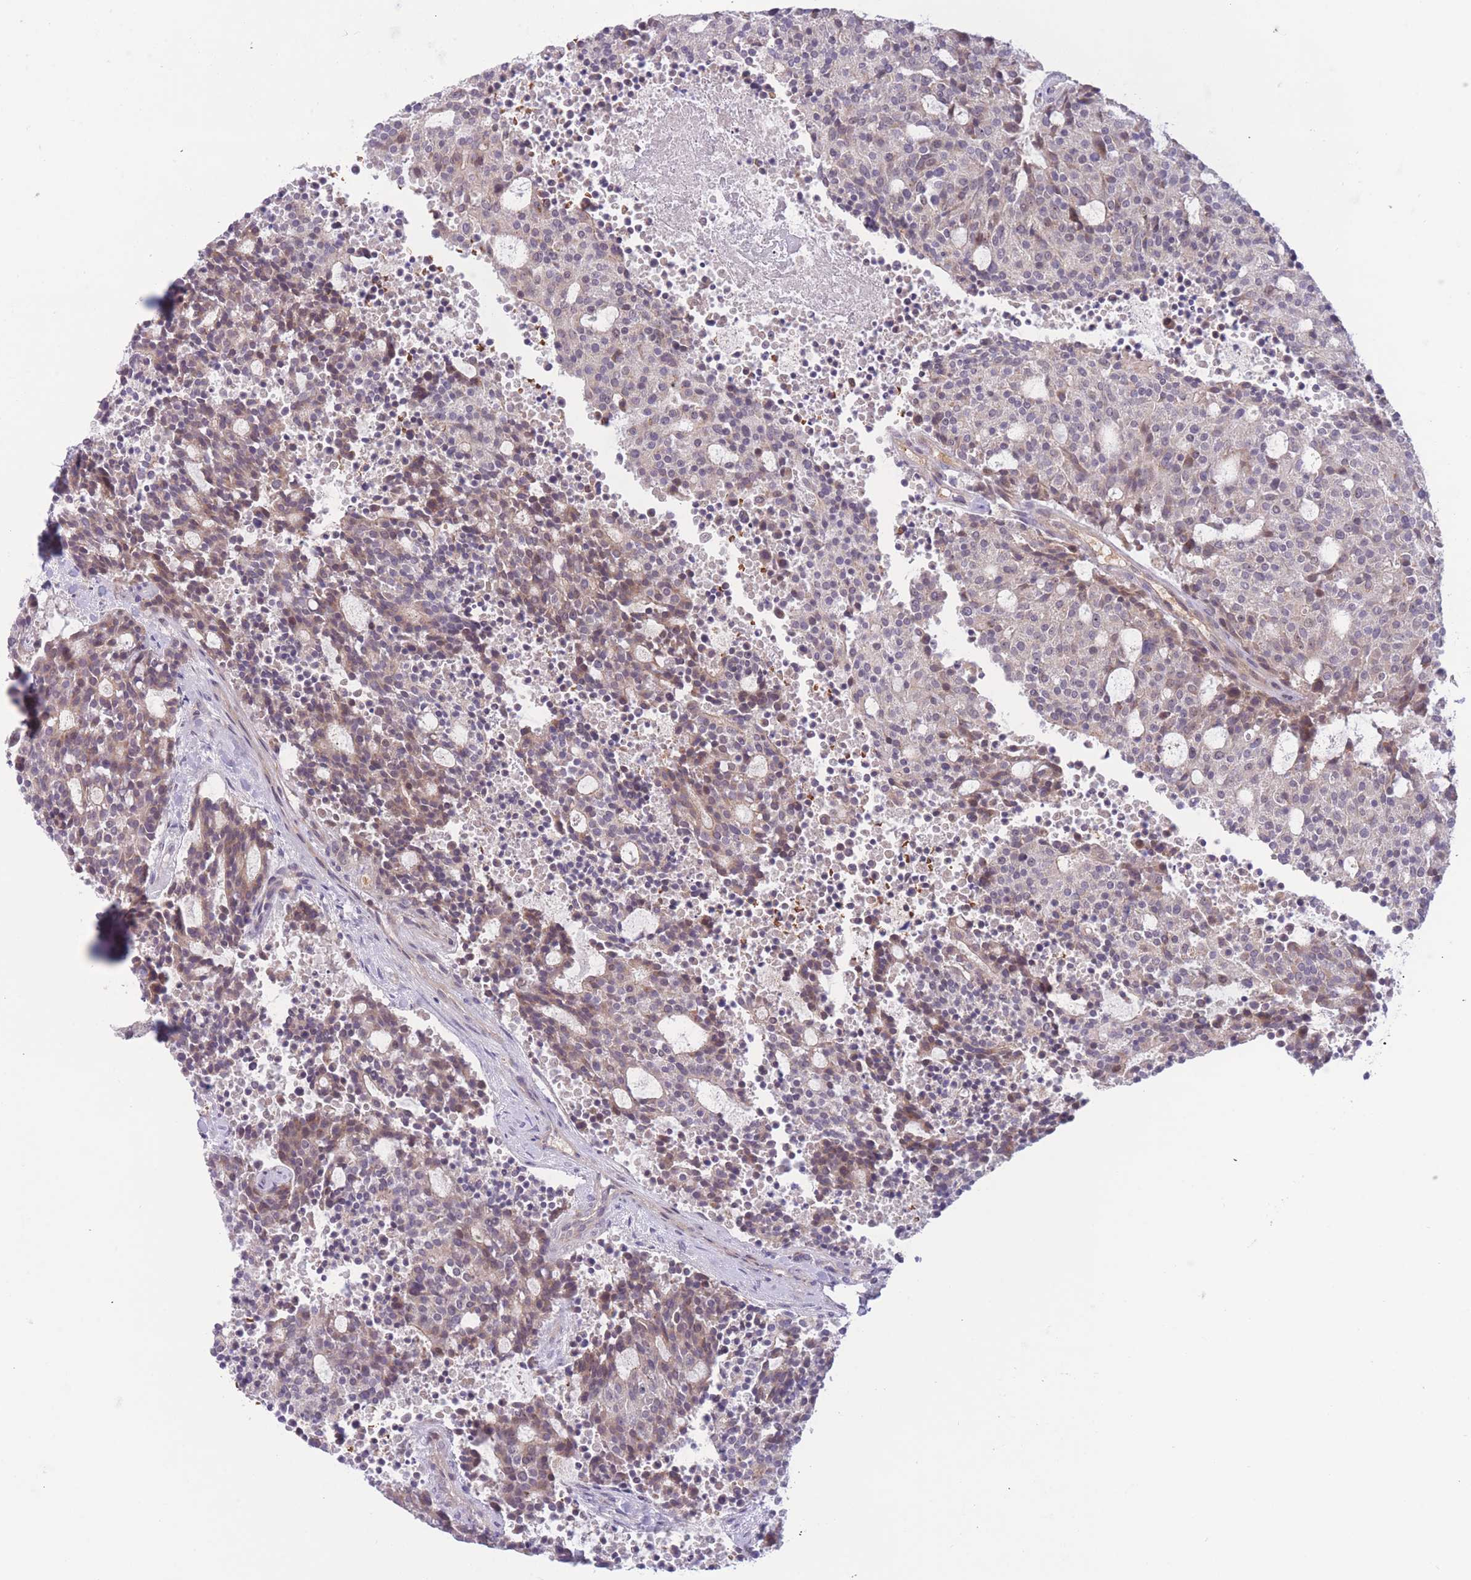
{"staining": {"intensity": "weak", "quantity": "25%-75%", "location": "cytoplasmic/membranous,nuclear"}, "tissue": "carcinoid", "cell_type": "Tumor cells", "image_type": "cancer", "snomed": [{"axis": "morphology", "description": "Carcinoid, malignant, NOS"}, {"axis": "topography", "description": "Pancreas"}], "caption": "Protein expression analysis of malignant carcinoid displays weak cytoplasmic/membranous and nuclear positivity in about 25%-75% of tumor cells. The staining was performed using DAB, with brown indicating positive protein expression. Nuclei are stained blue with hematoxylin.", "gene": "FUT5", "patient": {"sex": "female", "age": 54}}